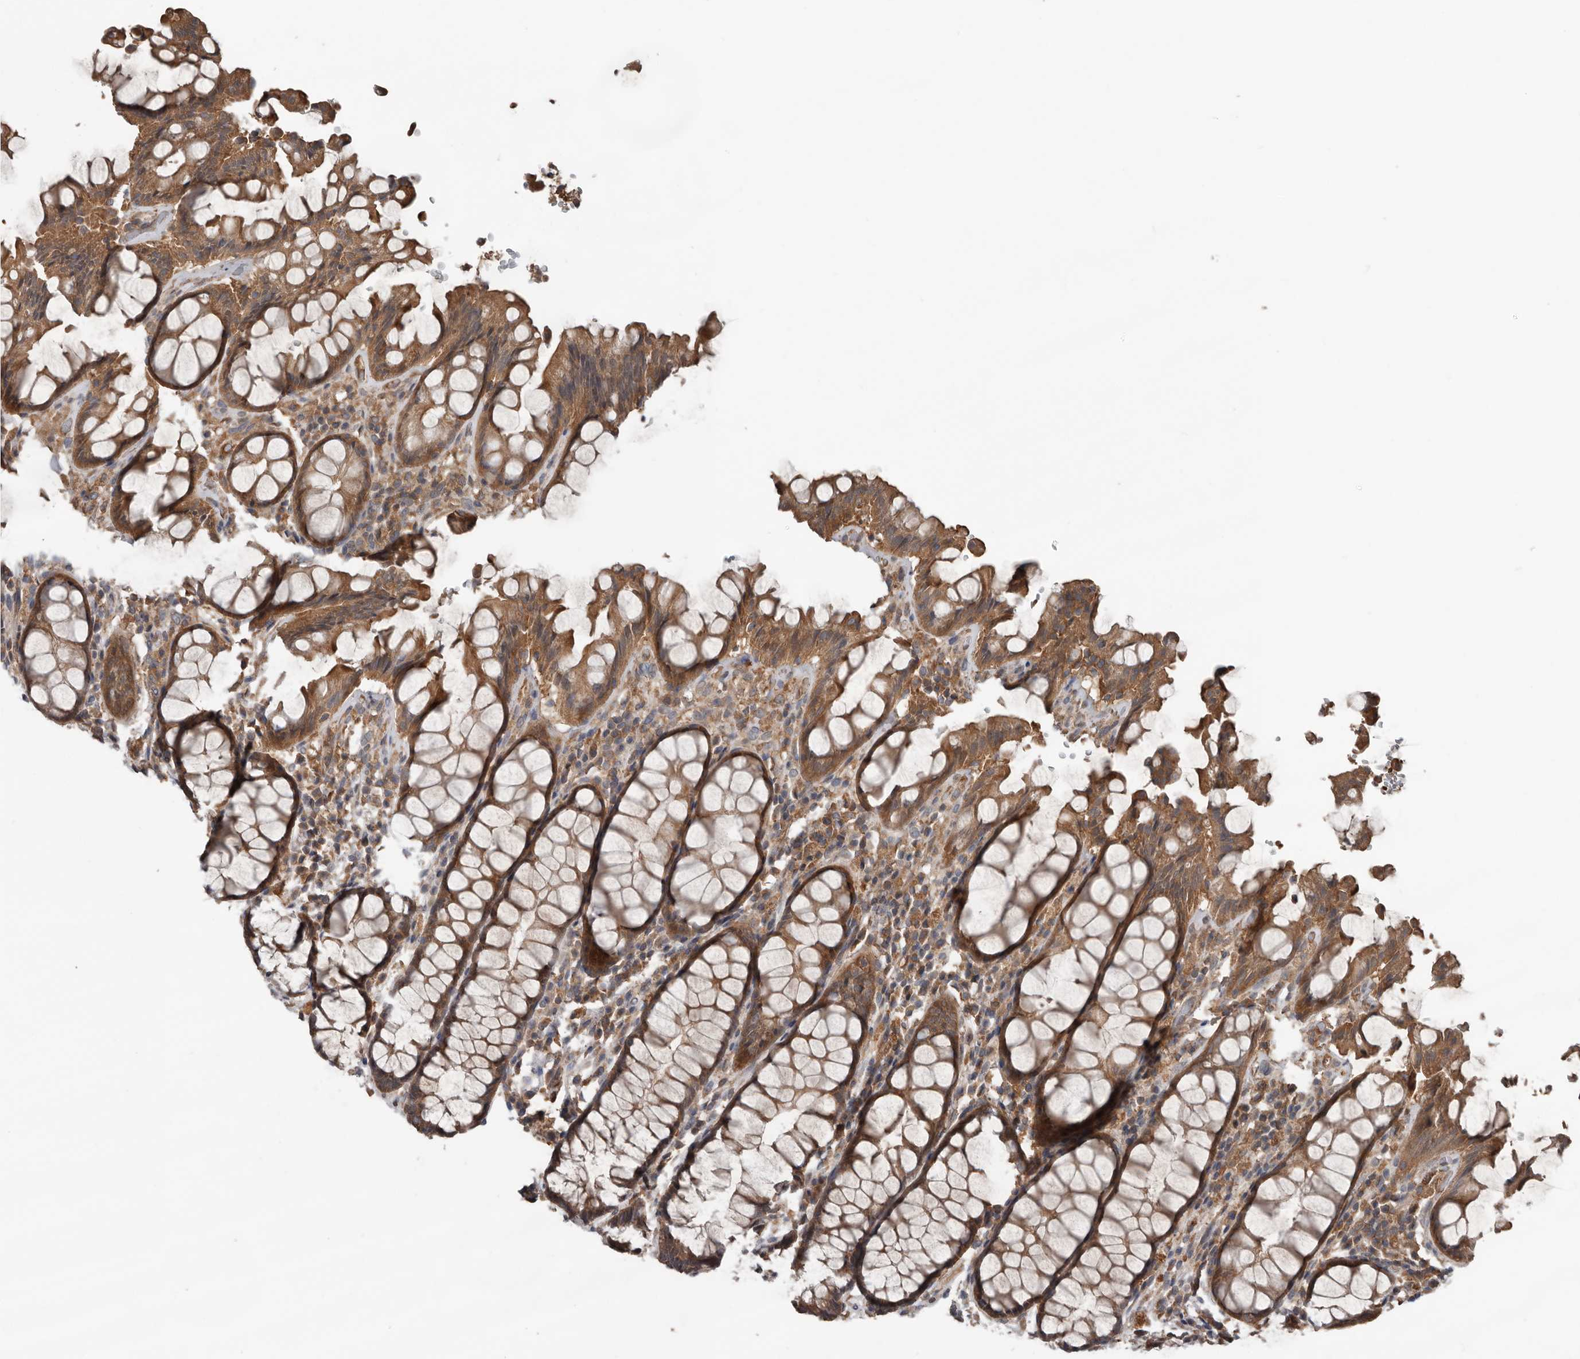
{"staining": {"intensity": "moderate", "quantity": ">75%", "location": "cytoplasmic/membranous"}, "tissue": "rectum", "cell_type": "Glandular cells", "image_type": "normal", "snomed": [{"axis": "morphology", "description": "Normal tissue, NOS"}, {"axis": "topography", "description": "Rectum"}], "caption": "Glandular cells display moderate cytoplasmic/membranous positivity in about >75% of cells in benign rectum. Ihc stains the protein of interest in brown and the nuclei are stained blue.", "gene": "DNAJB4", "patient": {"sex": "male", "age": 64}}